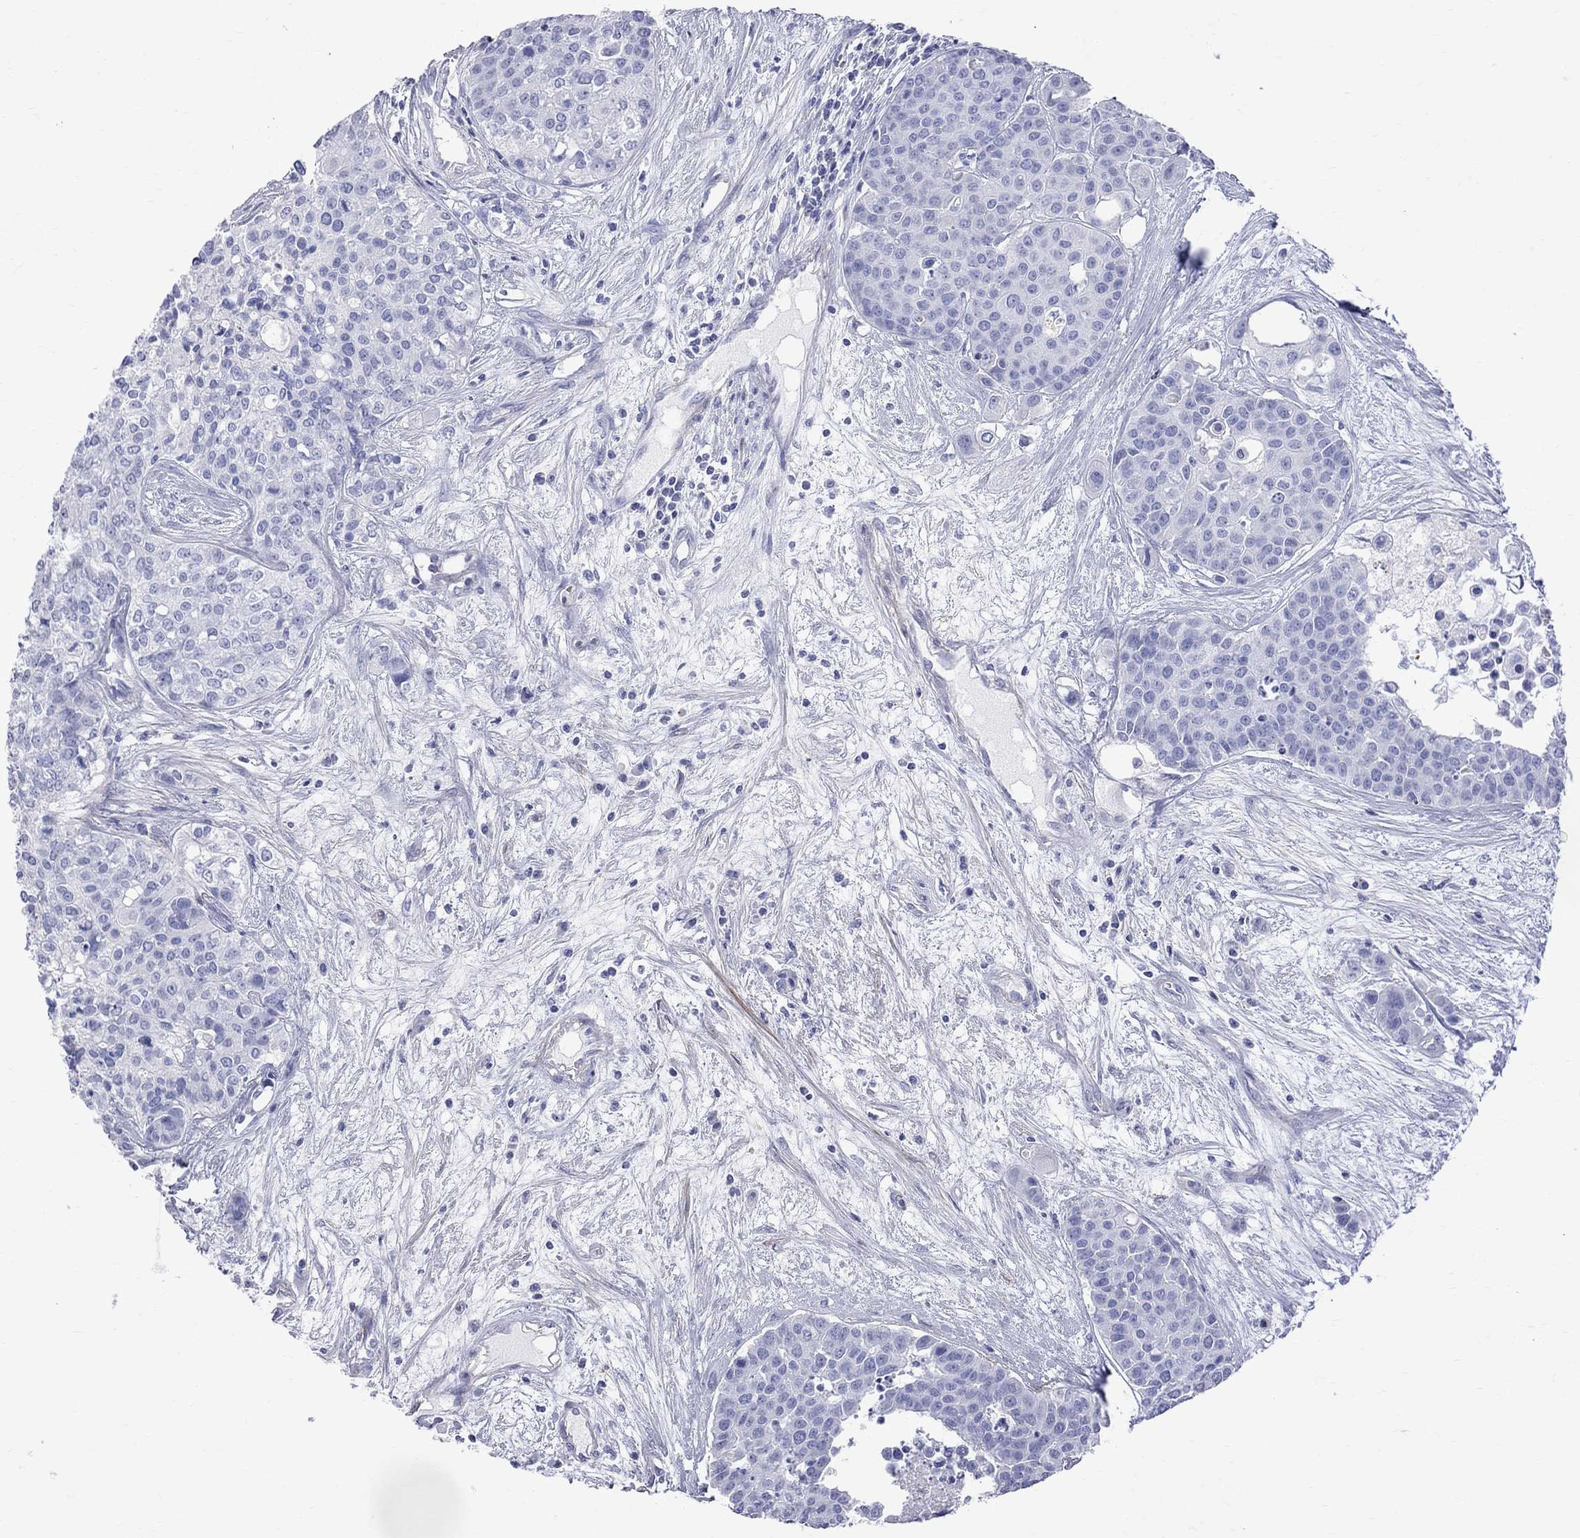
{"staining": {"intensity": "negative", "quantity": "none", "location": "none"}, "tissue": "carcinoid", "cell_type": "Tumor cells", "image_type": "cancer", "snomed": [{"axis": "morphology", "description": "Carcinoid, malignant, NOS"}, {"axis": "topography", "description": "Colon"}], "caption": "This is a histopathology image of IHC staining of carcinoid (malignant), which shows no expression in tumor cells.", "gene": "S100A3", "patient": {"sex": "male", "age": 81}}